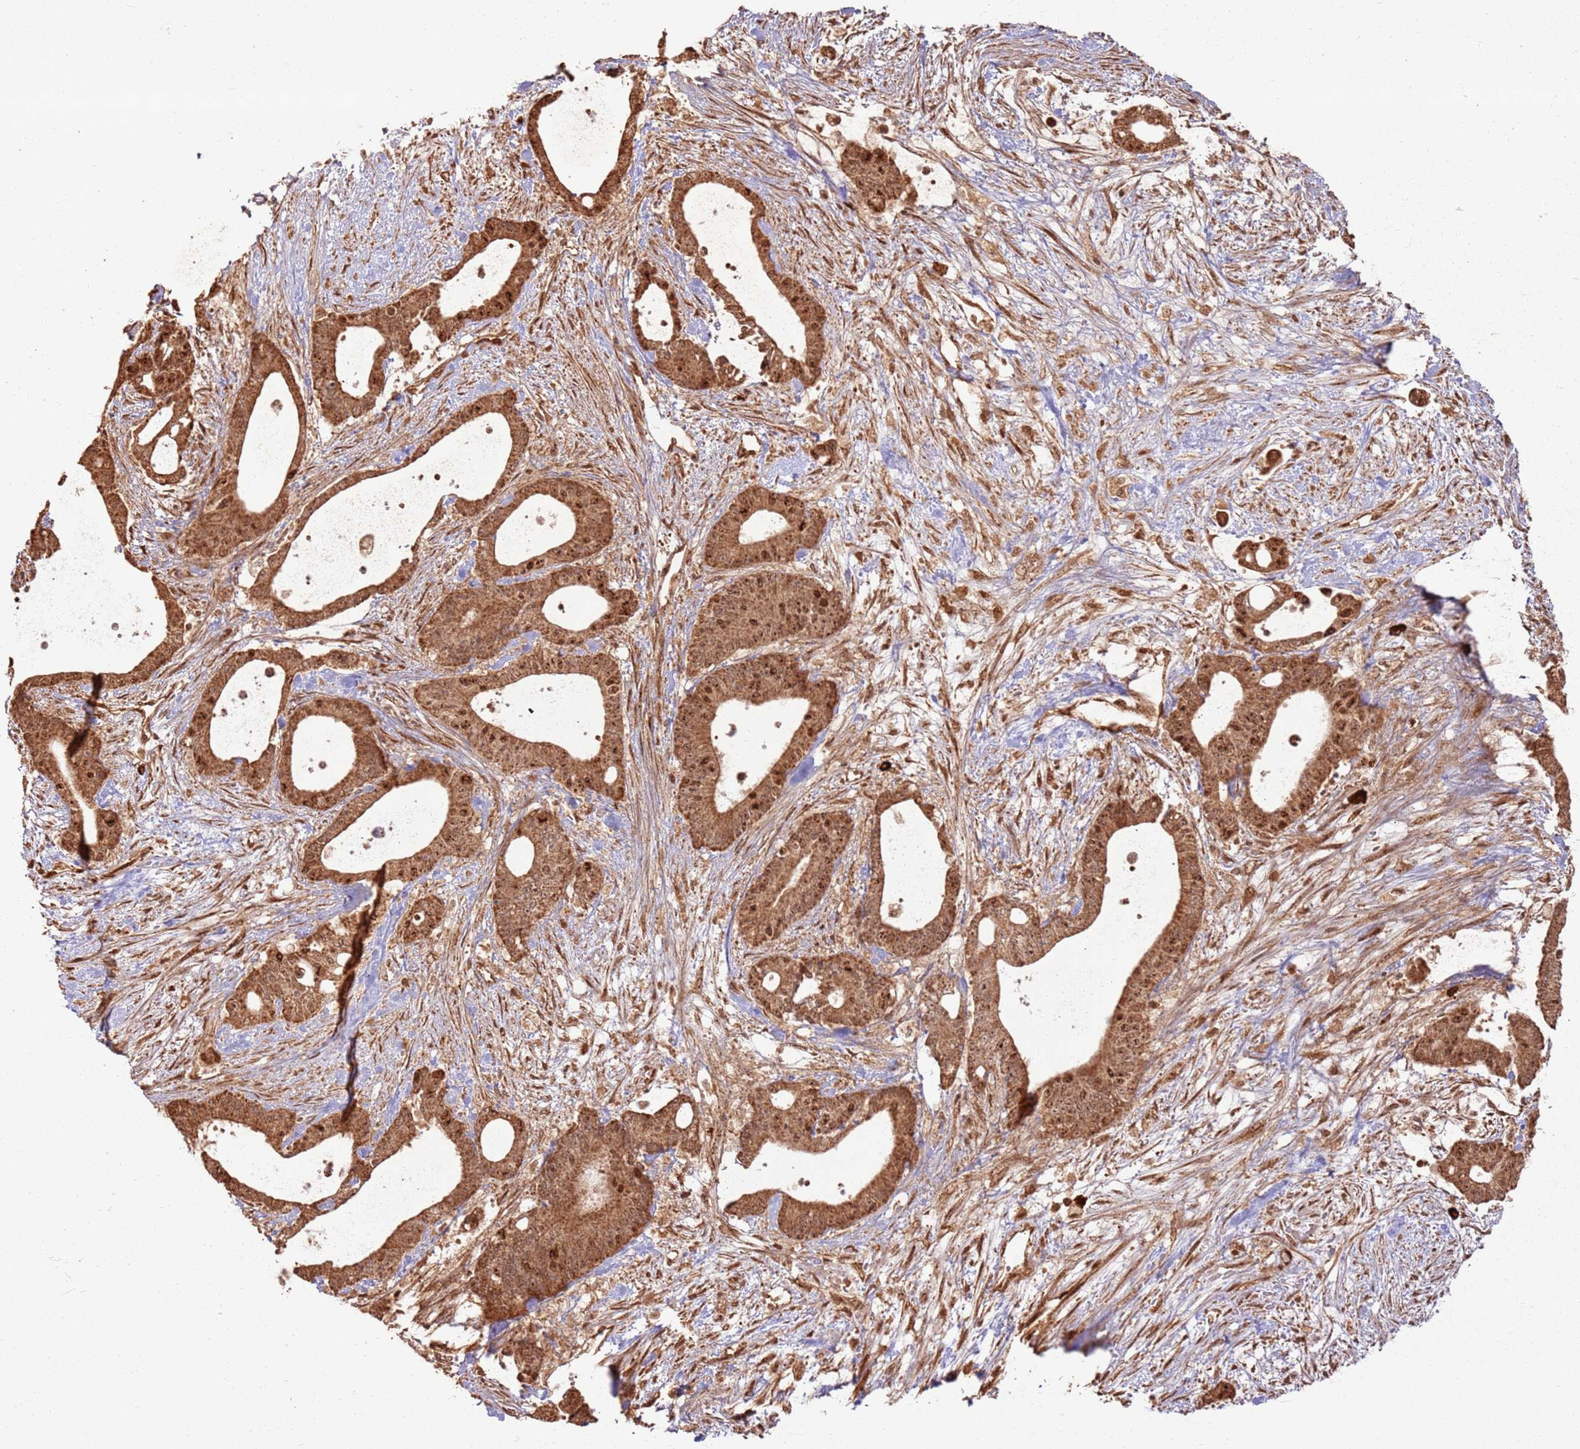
{"staining": {"intensity": "strong", "quantity": ">75%", "location": "cytoplasmic/membranous,nuclear"}, "tissue": "liver cancer", "cell_type": "Tumor cells", "image_type": "cancer", "snomed": [{"axis": "morphology", "description": "Normal tissue, NOS"}, {"axis": "morphology", "description": "Cholangiocarcinoma"}, {"axis": "topography", "description": "Liver"}, {"axis": "topography", "description": "Peripheral nerve tissue"}], "caption": "The image reveals staining of liver cancer (cholangiocarcinoma), revealing strong cytoplasmic/membranous and nuclear protein positivity (brown color) within tumor cells.", "gene": "TBC1D13", "patient": {"sex": "female", "age": 73}}